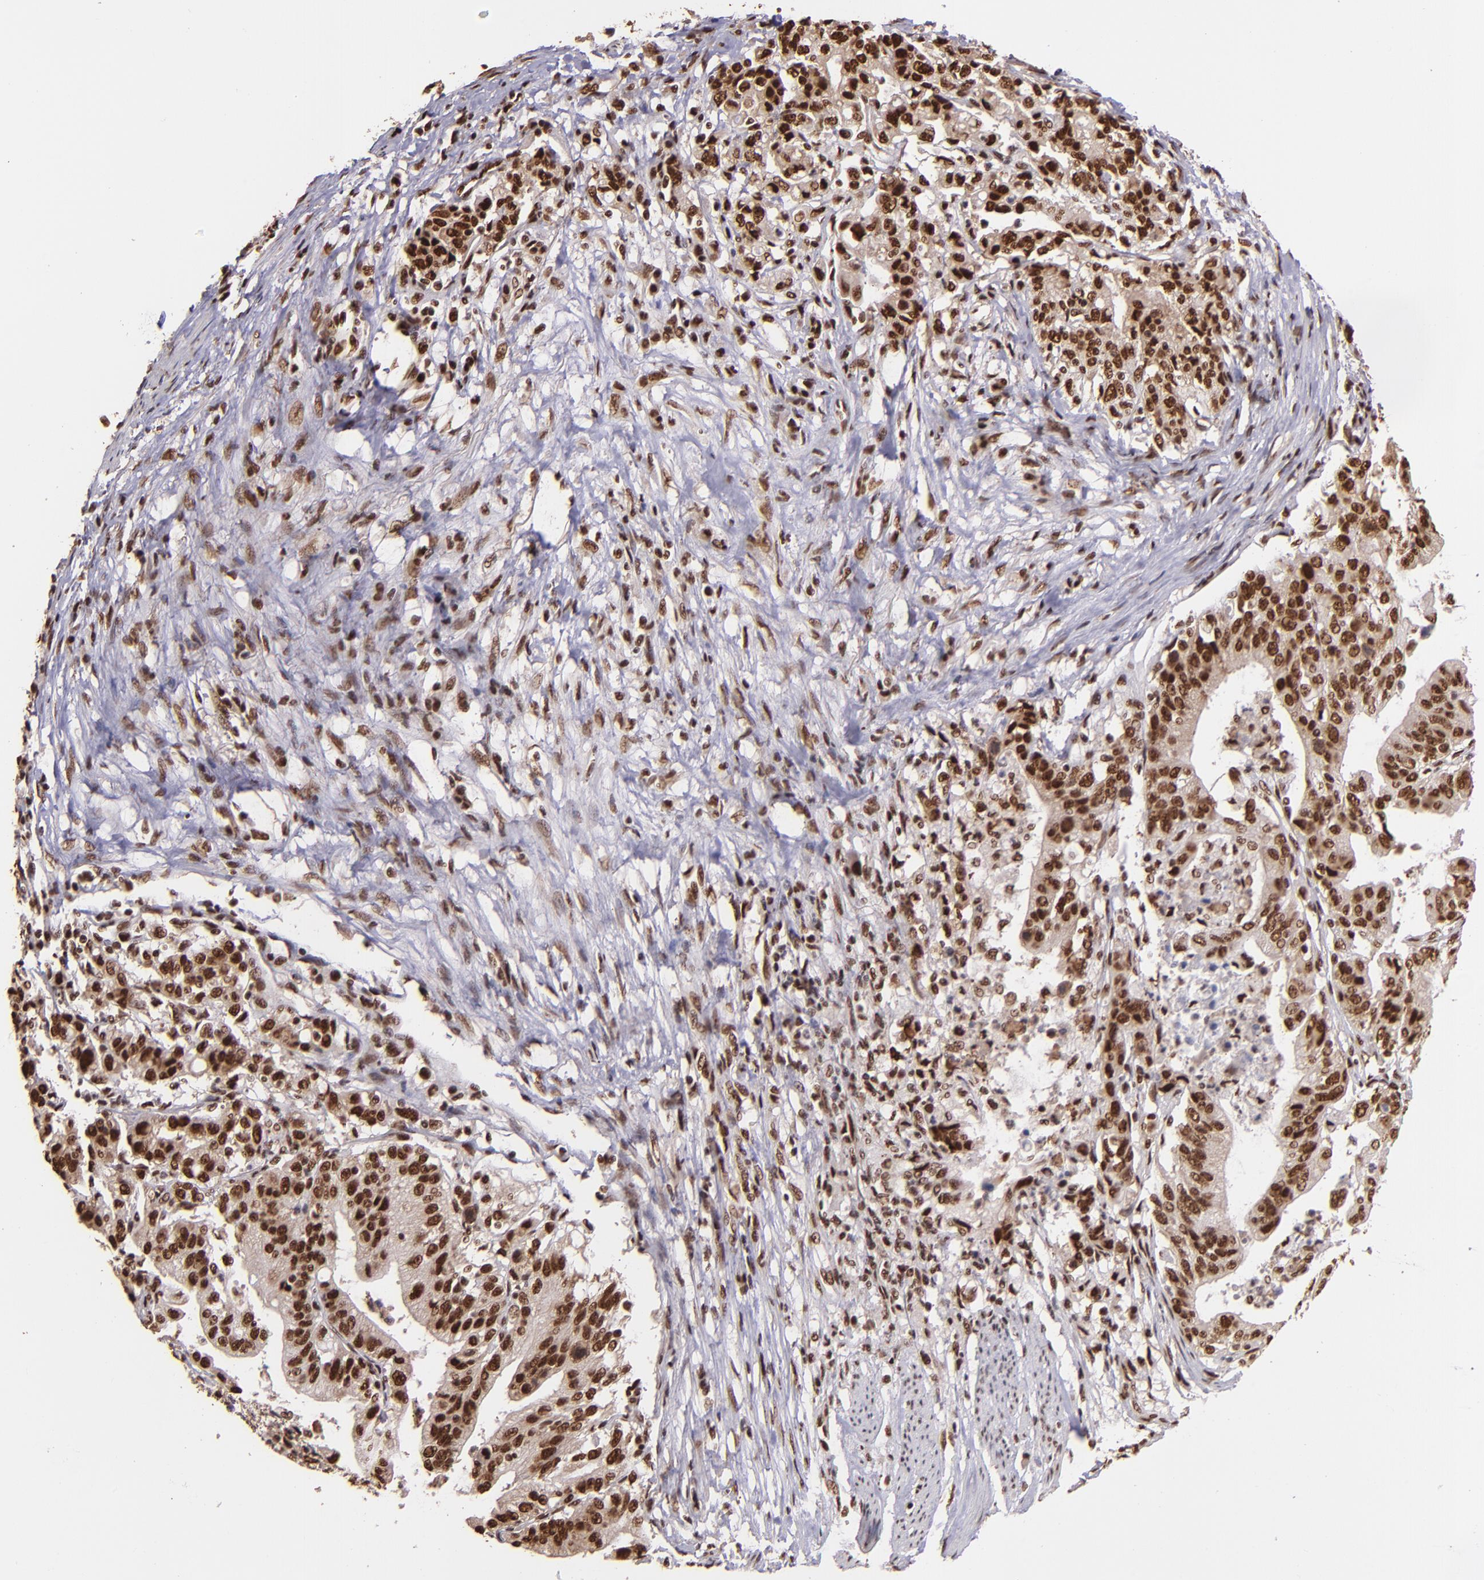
{"staining": {"intensity": "strong", "quantity": ">75%", "location": "nuclear"}, "tissue": "stomach cancer", "cell_type": "Tumor cells", "image_type": "cancer", "snomed": [{"axis": "morphology", "description": "Adenocarcinoma, NOS"}, {"axis": "topography", "description": "Stomach, upper"}], "caption": "A micrograph of stomach cancer stained for a protein demonstrates strong nuclear brown staining in tumor cells. Ihc stains the protein in brown and the nuclei are stained blue.", "gene": "PQBP1", "patient": {"sex": "female", "age": 50}}